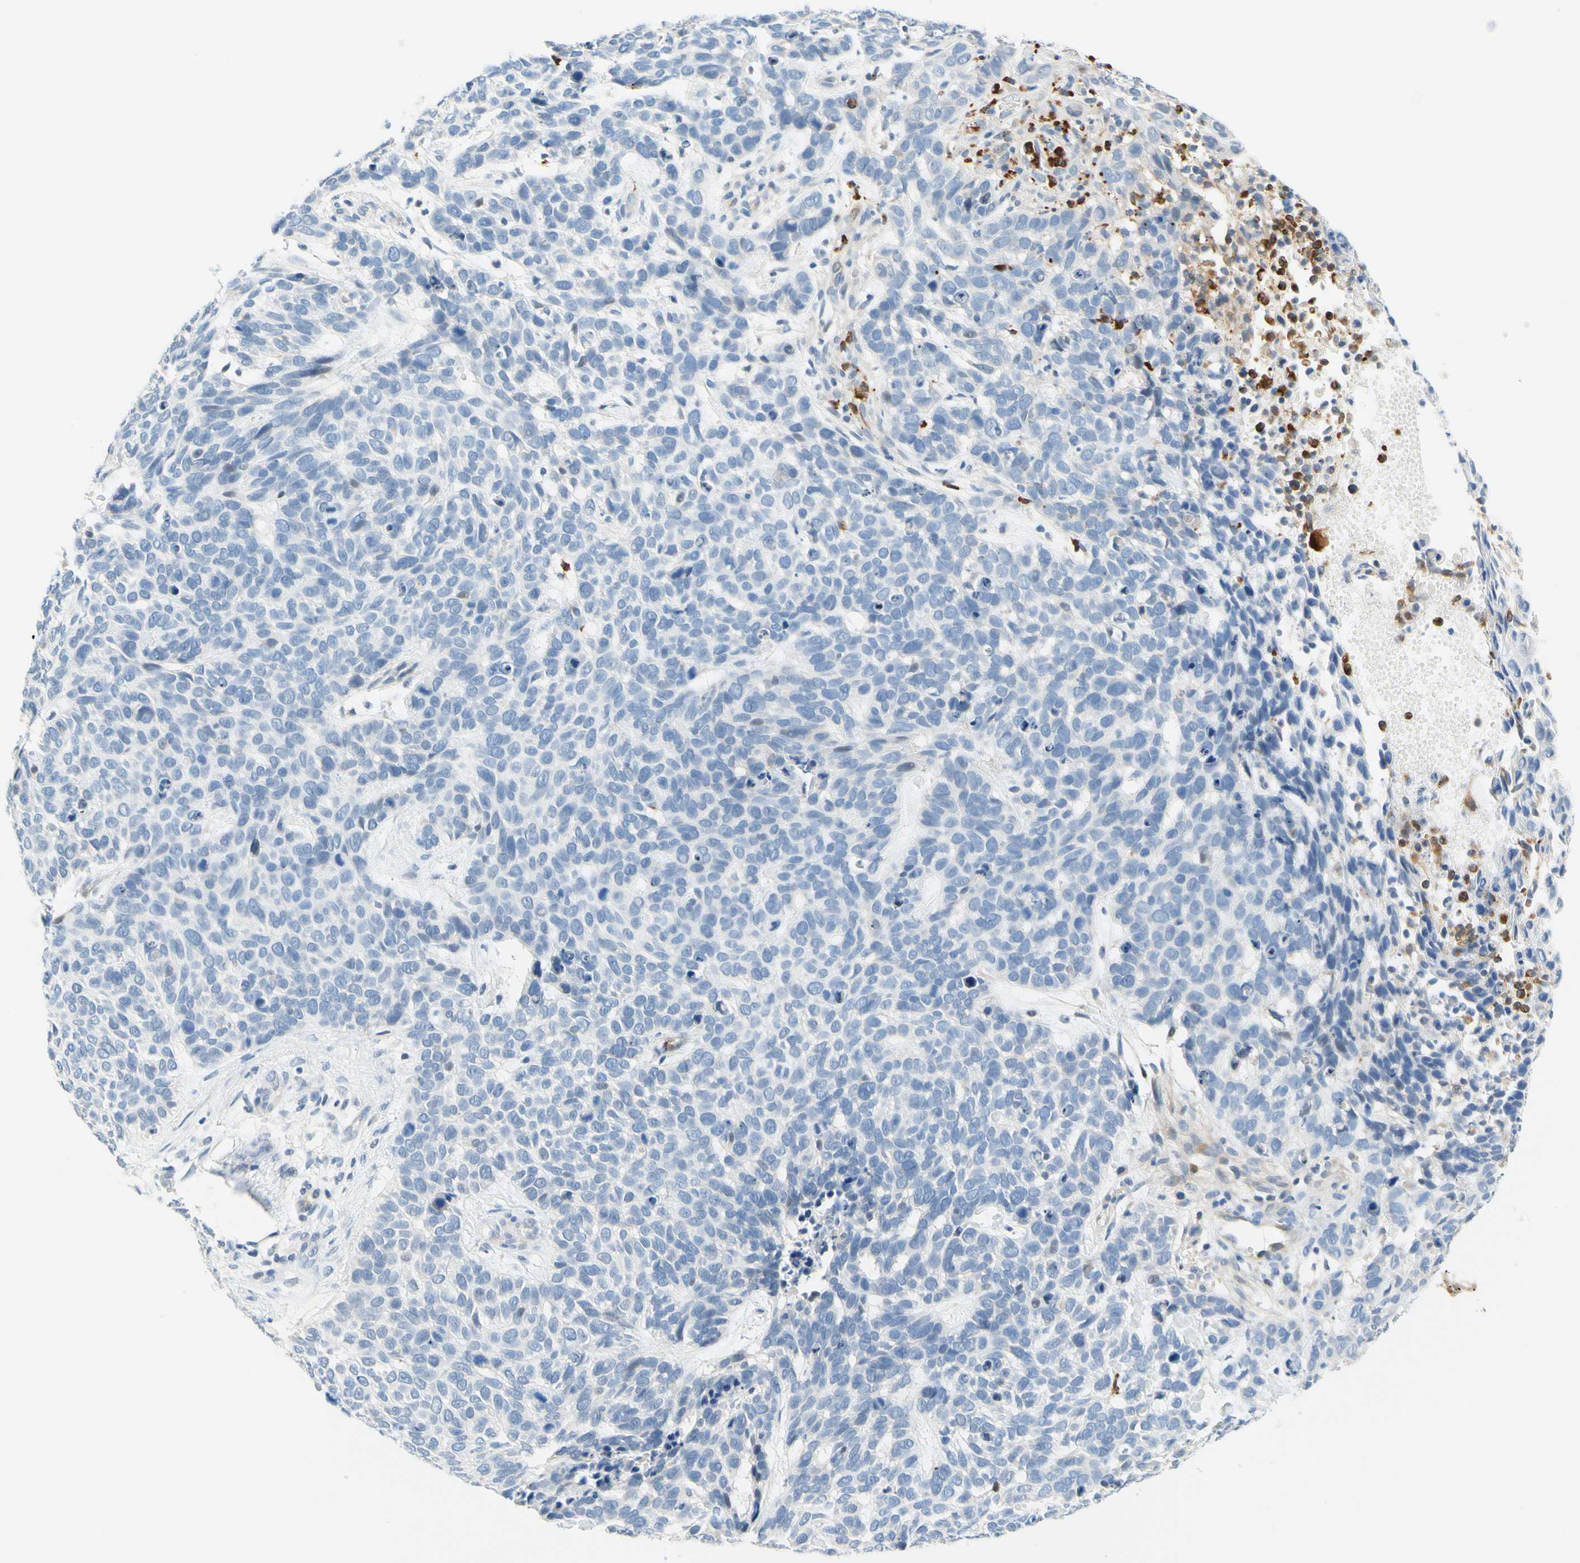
{"staining": {"intensity": "negative", "quantity": "none", "location": "none"}, "tissue": "skin cancer", "cell_type": "Tumor cells", "image_type": "cancer", "snomed": [{"axis": "morphology", "description": "Basal cell carcinoma"}, {"axis": "topography", "description": "Skin"}], "caption": "This is an IHC photomicrograph of skin cancer (basal cell carcinoma). There is no staining in tumor cells.", "gene": "TREM2", "patient": {"sex": "male", "age": 87}}